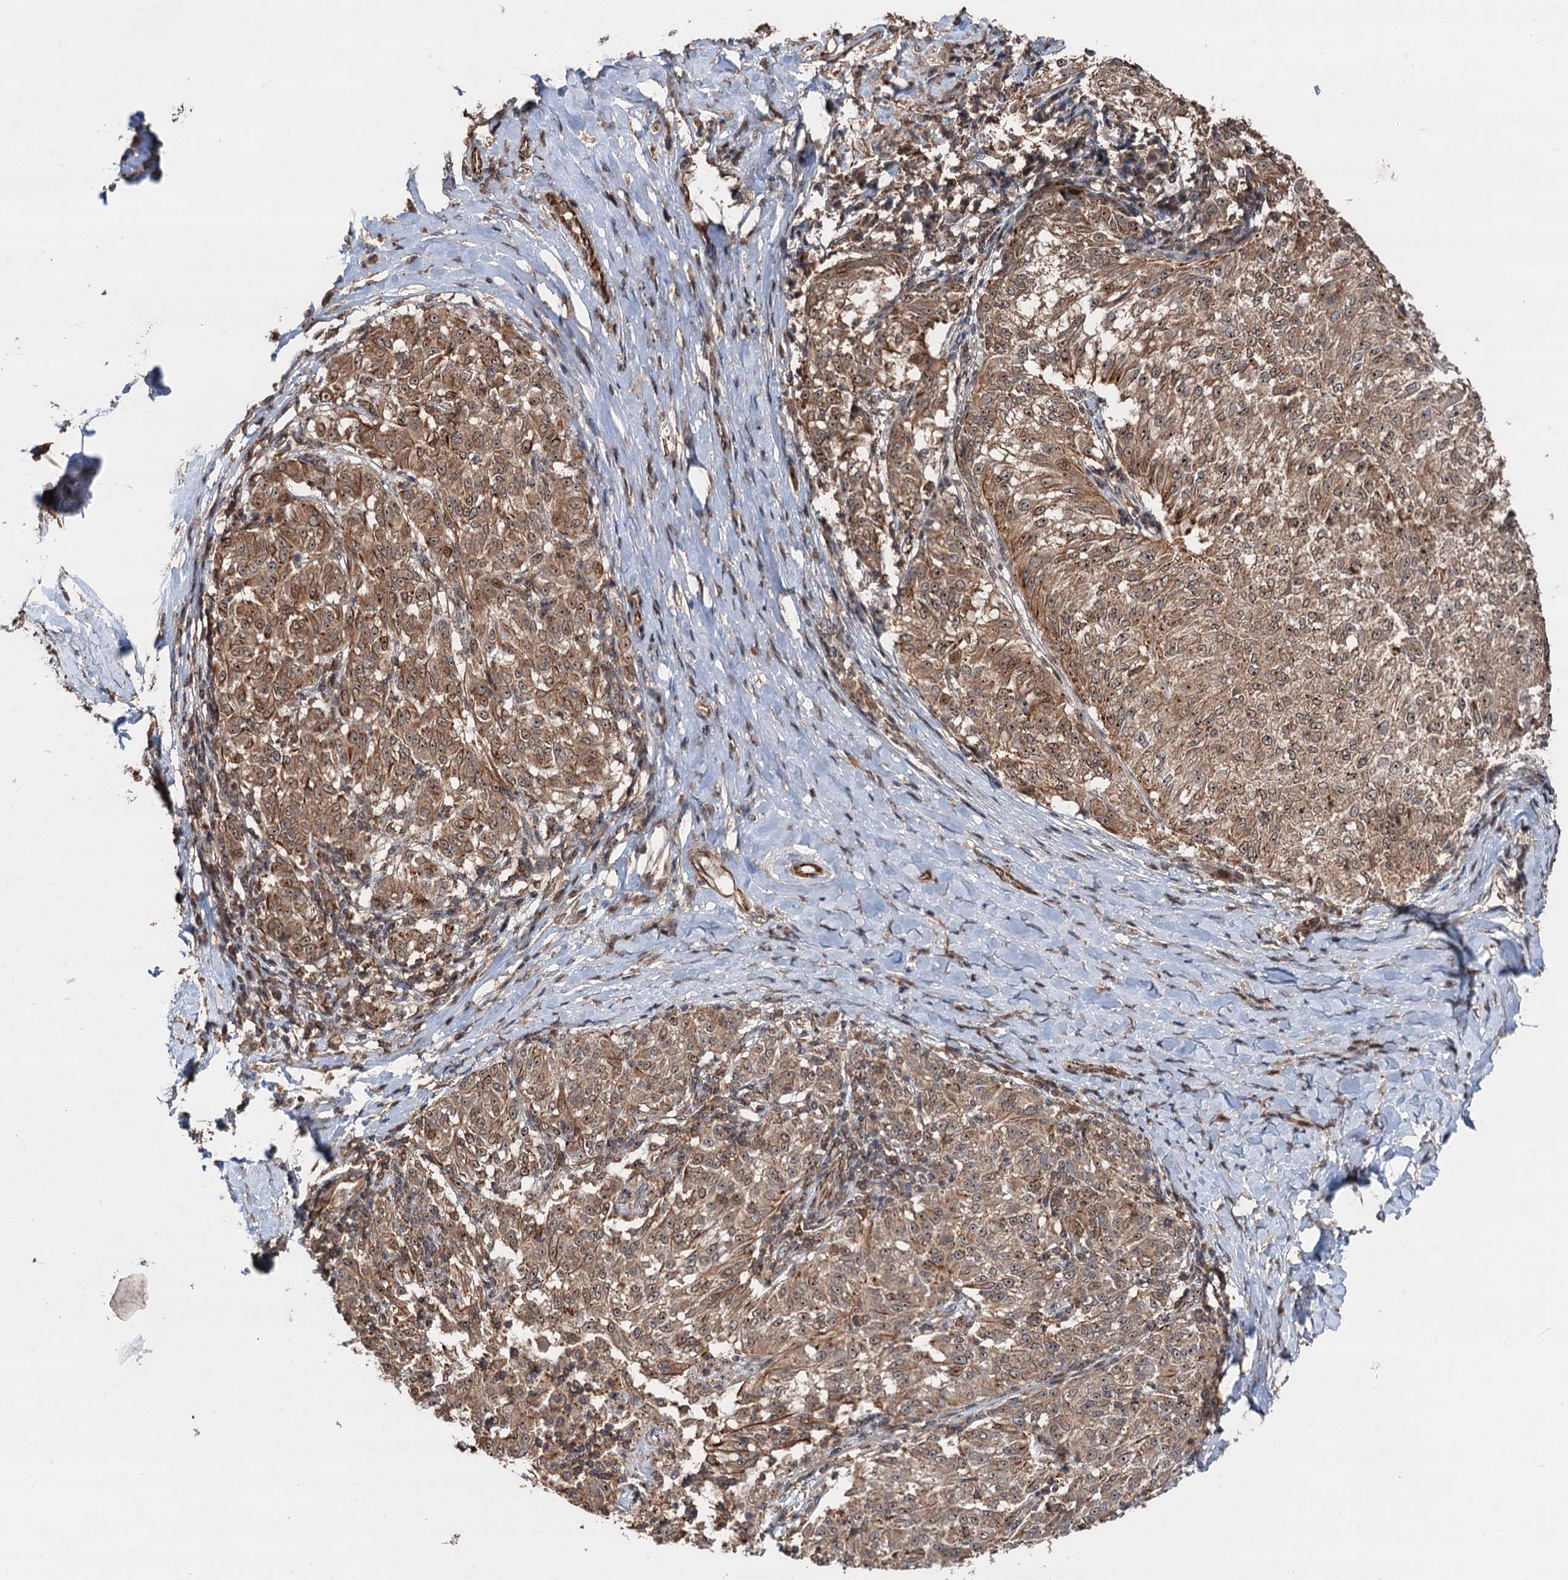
{"staining": {"intensity": "moderate", "quantity": ">75%", "location": "cytoplasmic/membranous,nuclear"}, "tissue": "melanoma", "cell_type": "Tumor cells", "image_type": "cancer", "snomed": [{"axis": "morphology", "description": "Malignant melanoma, NOS"}, {"axis": "topography", "description": "Skin"}], "caption": "The micrograph reveals immunohistochemical staining of melanoma. There is moderate cytoplasmic/membranous and nuclear staining is present in approximately >75% of tumor cells. (DAB = brown stain, brightfield microscopy at high magnification).", "gene": "TMA16", "patient": {"sex": "female", "age": 72}}